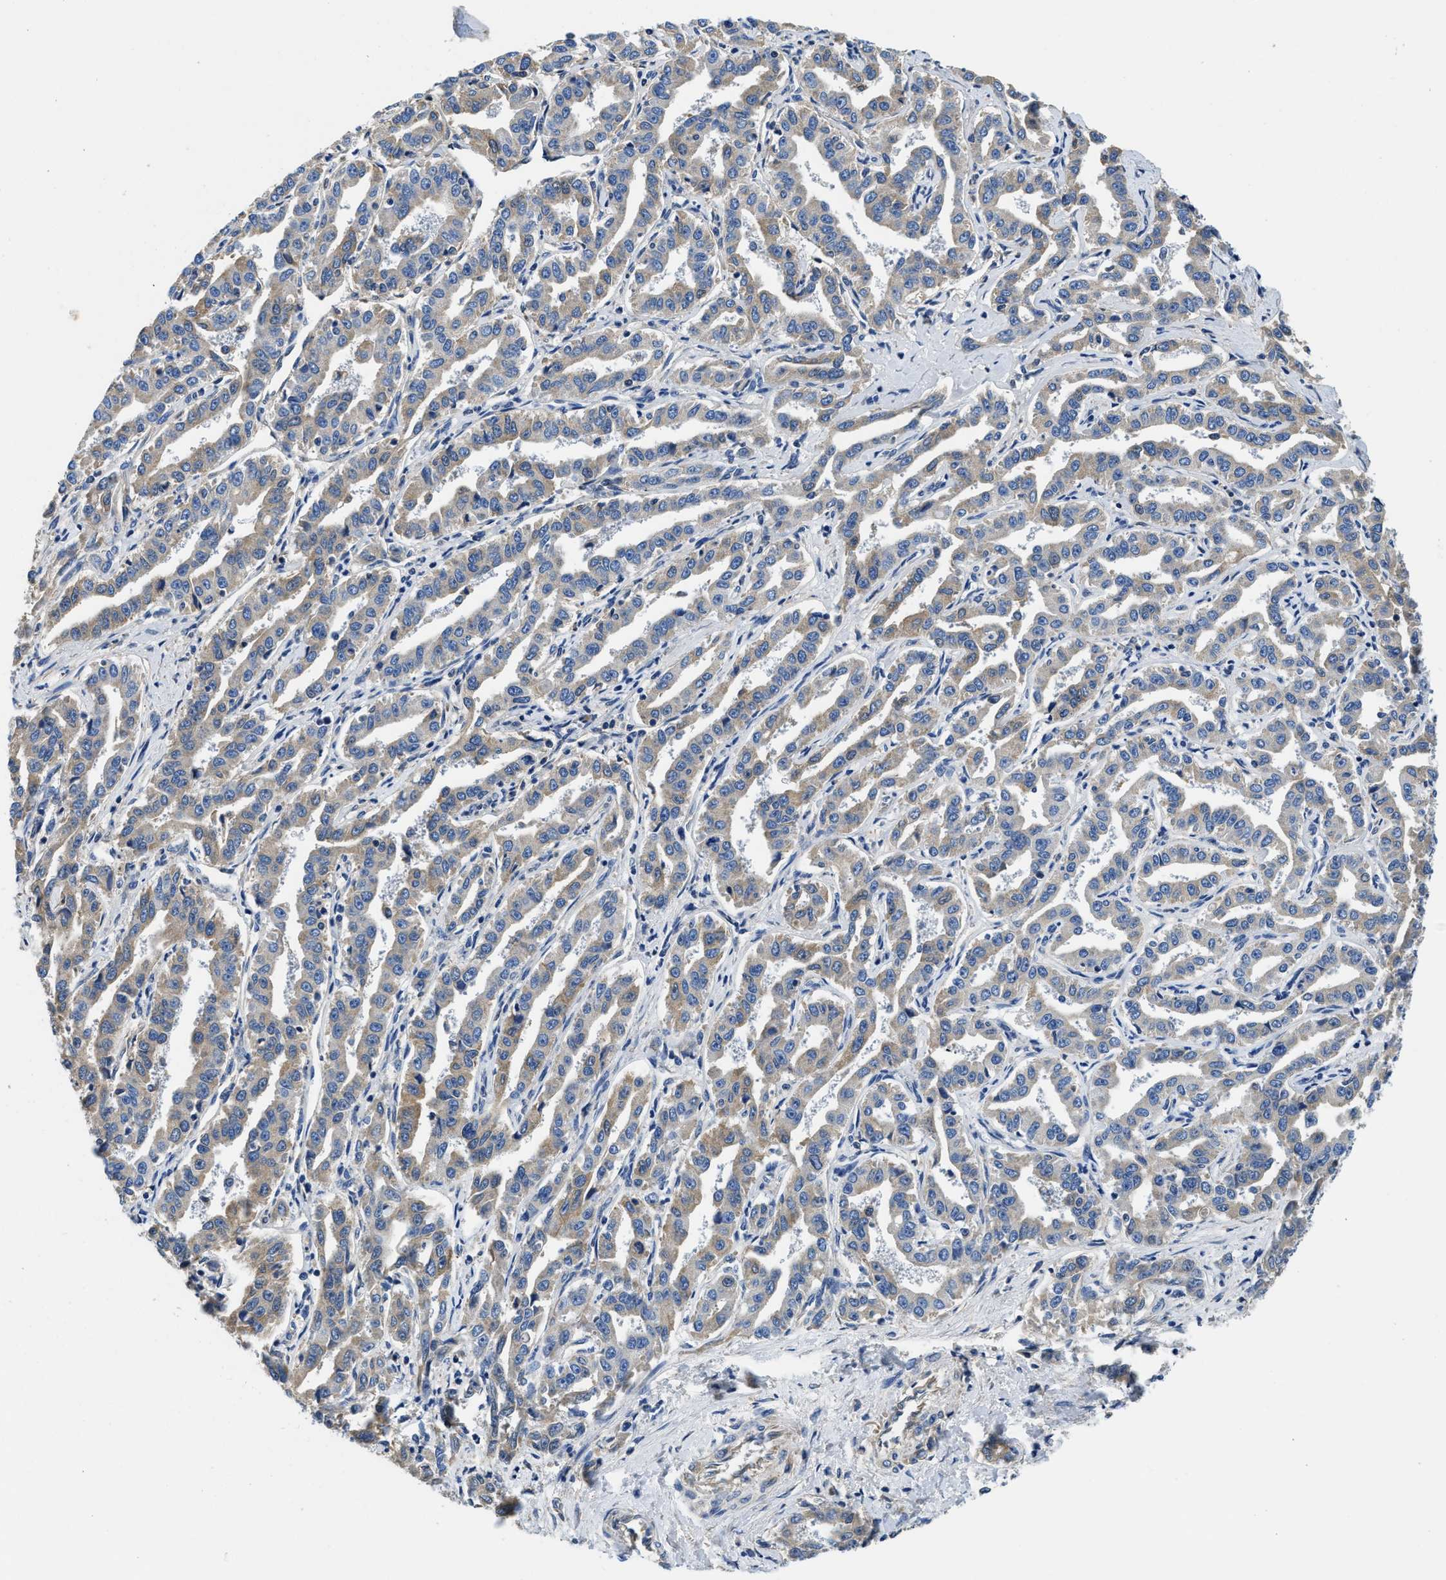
{"staining": {"intensity": "weak", "quantity": ">75%", "location": "cytoplasmic/membranous"}, "tissue": "liver cancer", "cell_type": "Tumor cells", "image_type": "cancer", "snomed": [{"axis": "morphology", "description": "Cholangiocarcinoma"}, {"axis": "topography", "description": "Liver"}], "caption": "Immunohistochemistry (IHC) (DAB) staining of human liver cancer demonstrates weak cytoplasmic/membranous protein expression in approximately >75% of tumor cells. The protein of interest is stained brown, and the nuclei are stained in blue (DAB IHC with brightfield microscopy, high magnification).", "gene": "STAT2", "patient": {"sex": "male", "age": 59}}